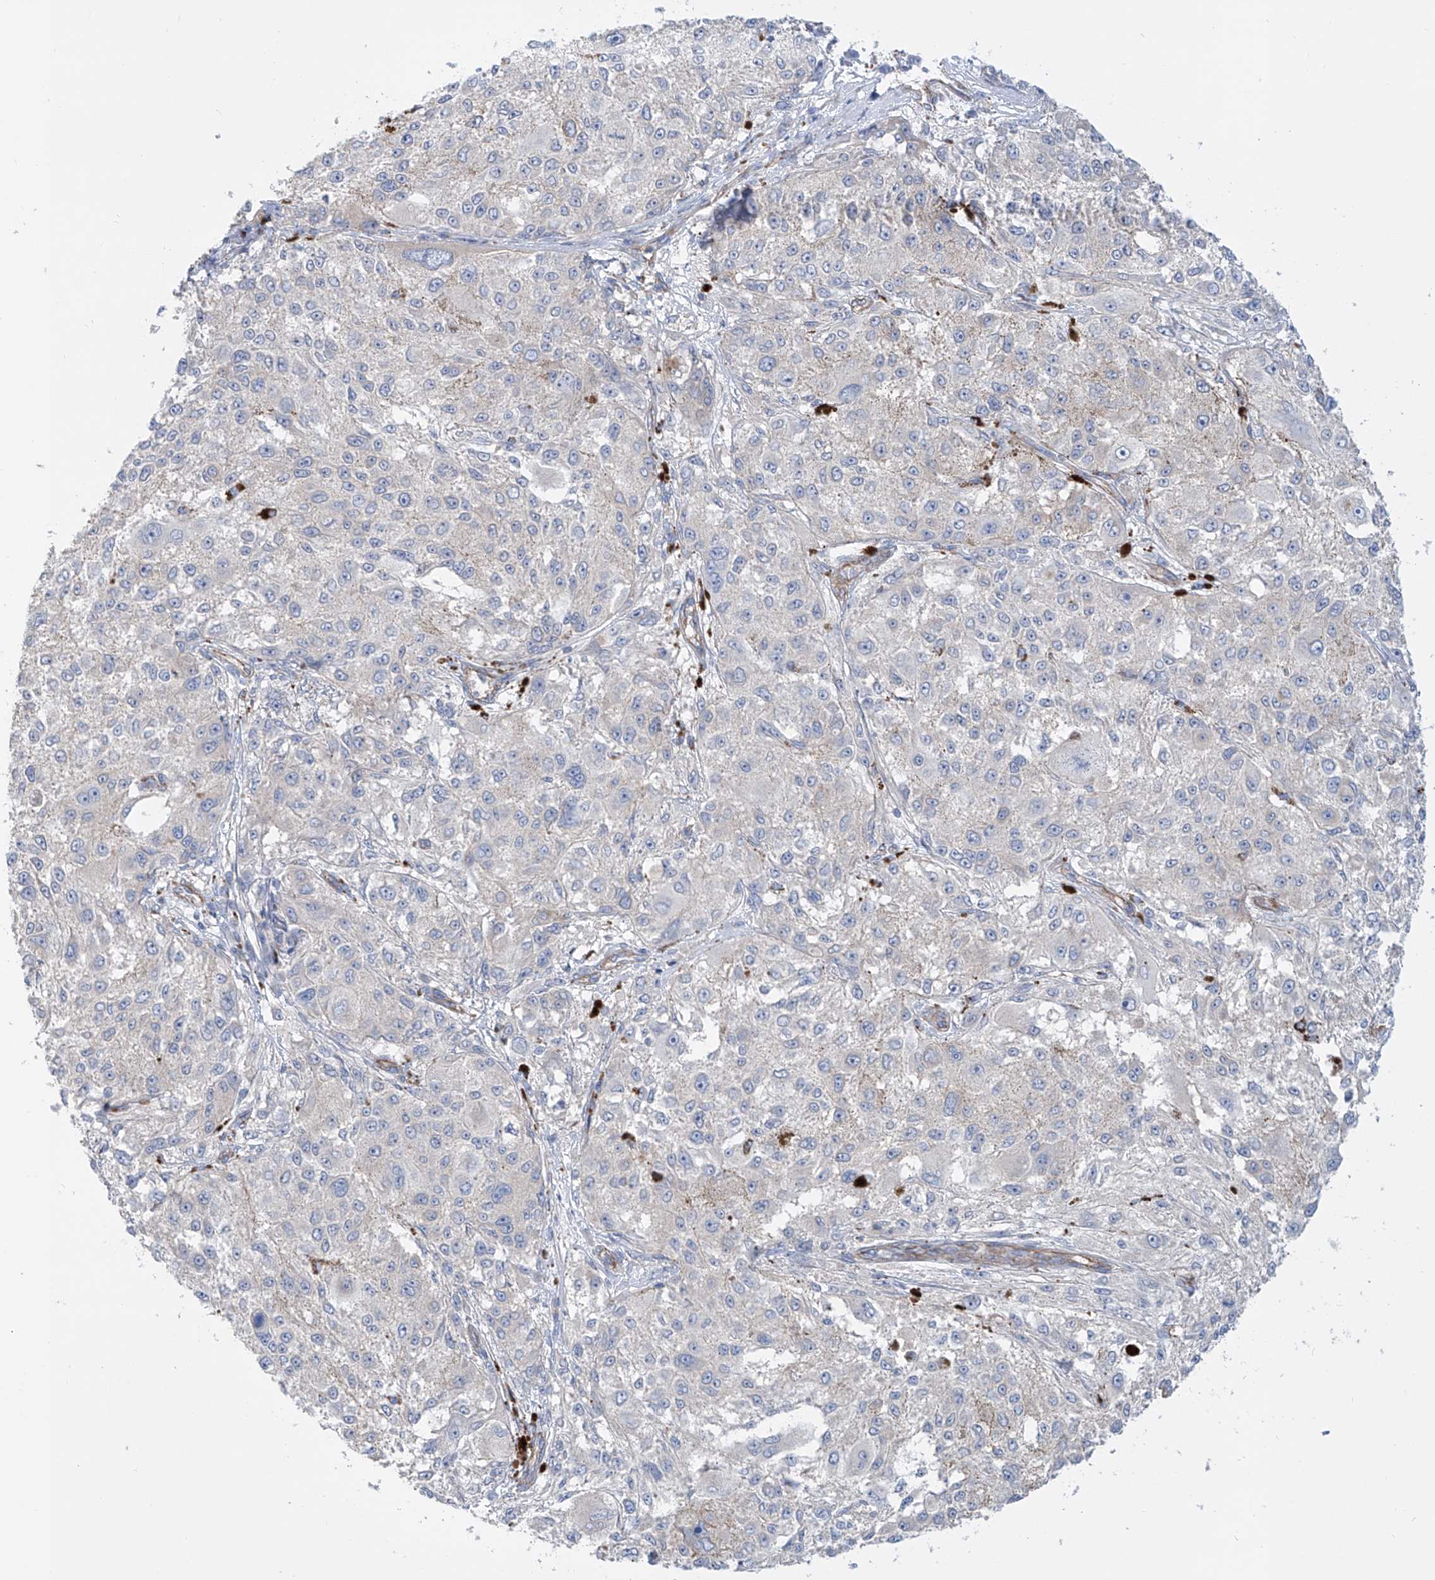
{"staining": {"intensity": "negative", "quantity": "none", "location": "none"}, "tissue": "melanoma", "cell_type": "Tumor cells", "image_type": "cancer", "snomed": [{"axis": "morphology", "description": "Necrosis, NOS"}, {"axis": "morphology", "description": "Malignant melanoma, NOS"}, {"axis": "topography", "description": "Skin"}], "caption": "Immunohistochemistry of human melanoma demonstrates no positivity in tumor cells.", "gene": "TMEM209", "patient": {"sex": "female", "age": 87}}